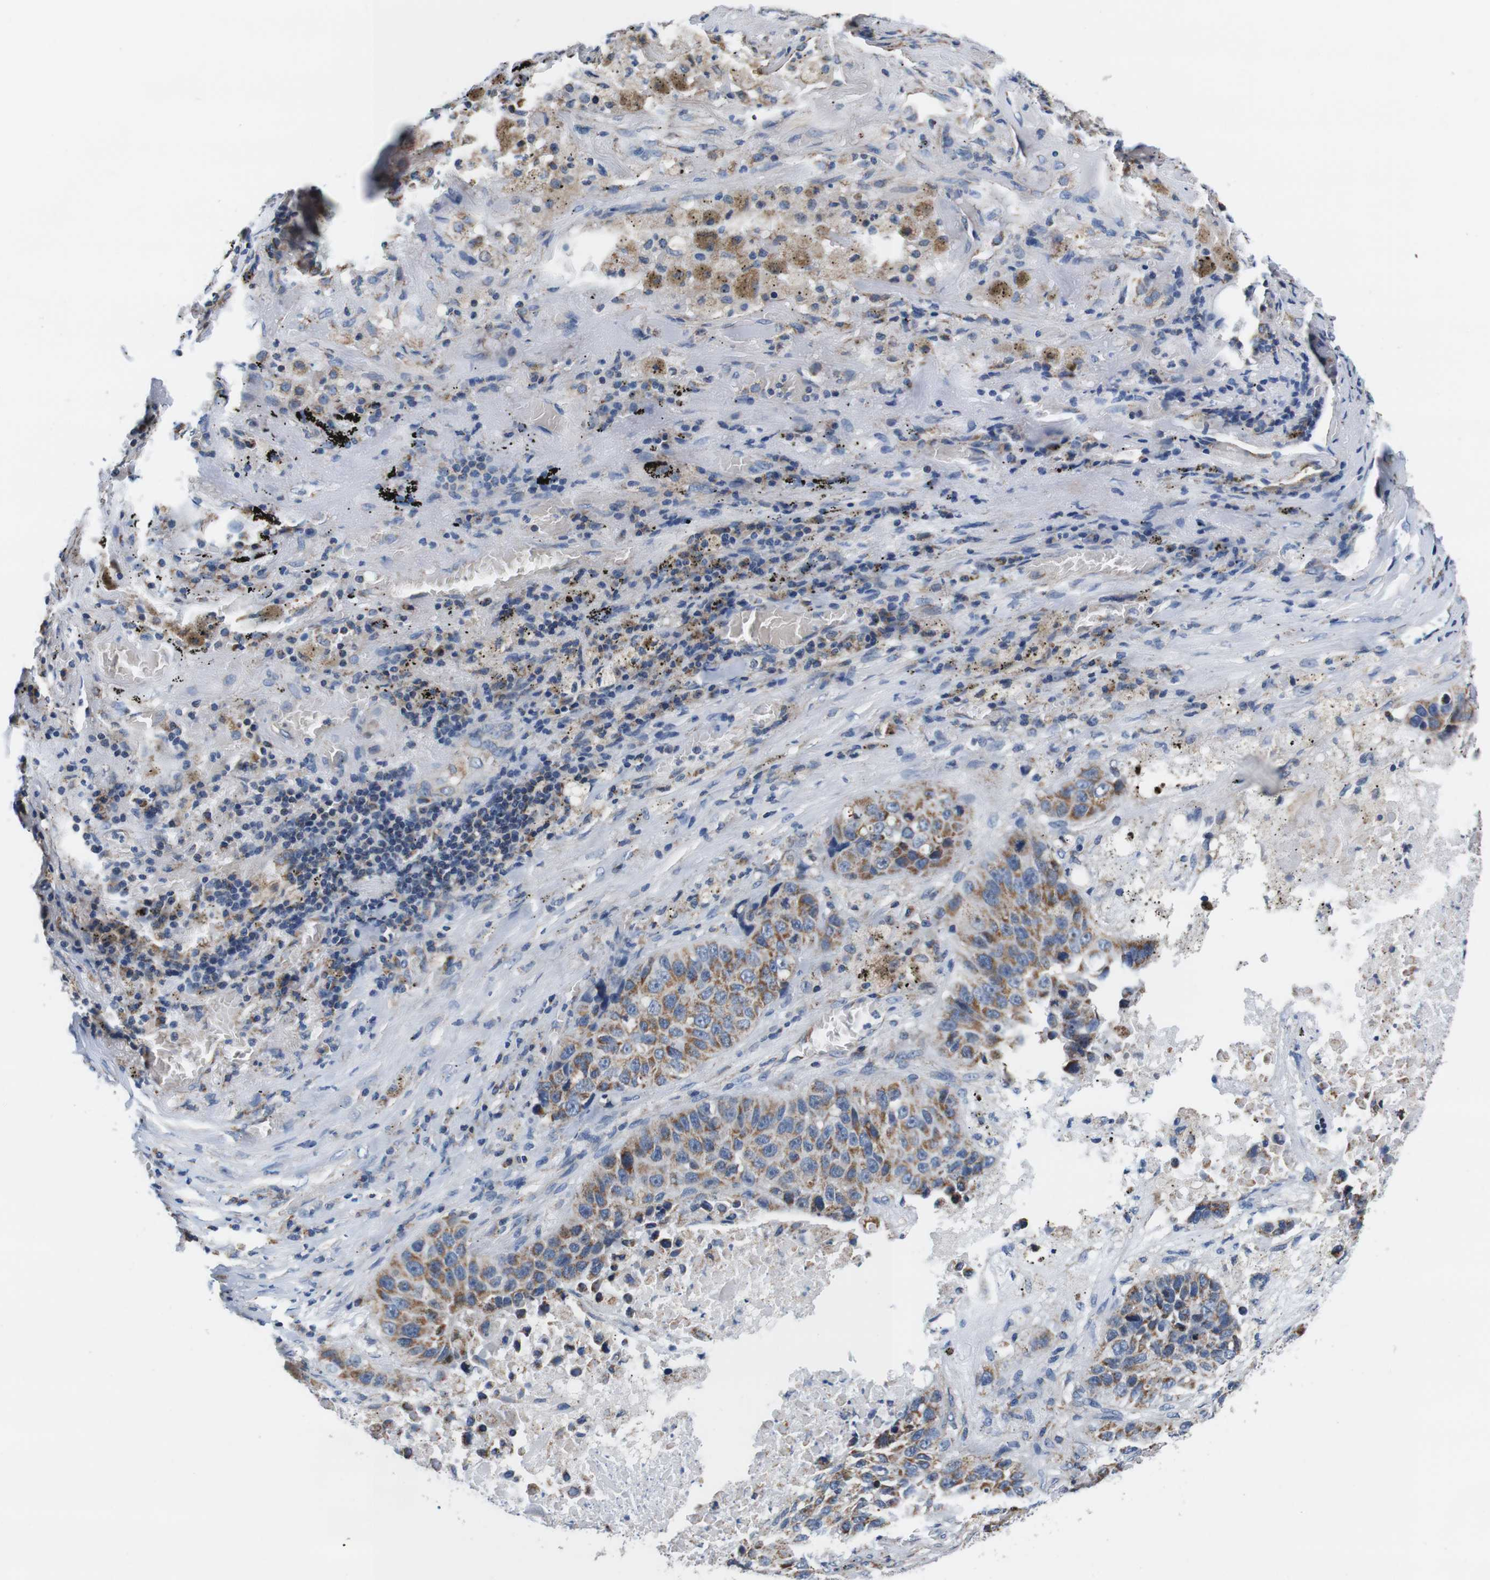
{"staining": {"intensity": "moderate", "quantity": ">75%", "location": "cytoplasmic/membranous"}, "tissue": "lung cancer", "cell_type": "Tumor cells", "image_type": "cancer", "snomed": [{"axis": "morphology", "description": "Squamous cell carcinoma, NOS"}, {"axis": "topography", "description": "Lung"}], "caption": "Human lung squamous cell carcinoma stained with a protein marker demonstrates moderate staining in tumor cells.", "gene": "LRP4", "patient": {"sex": "male", "age": 57}}